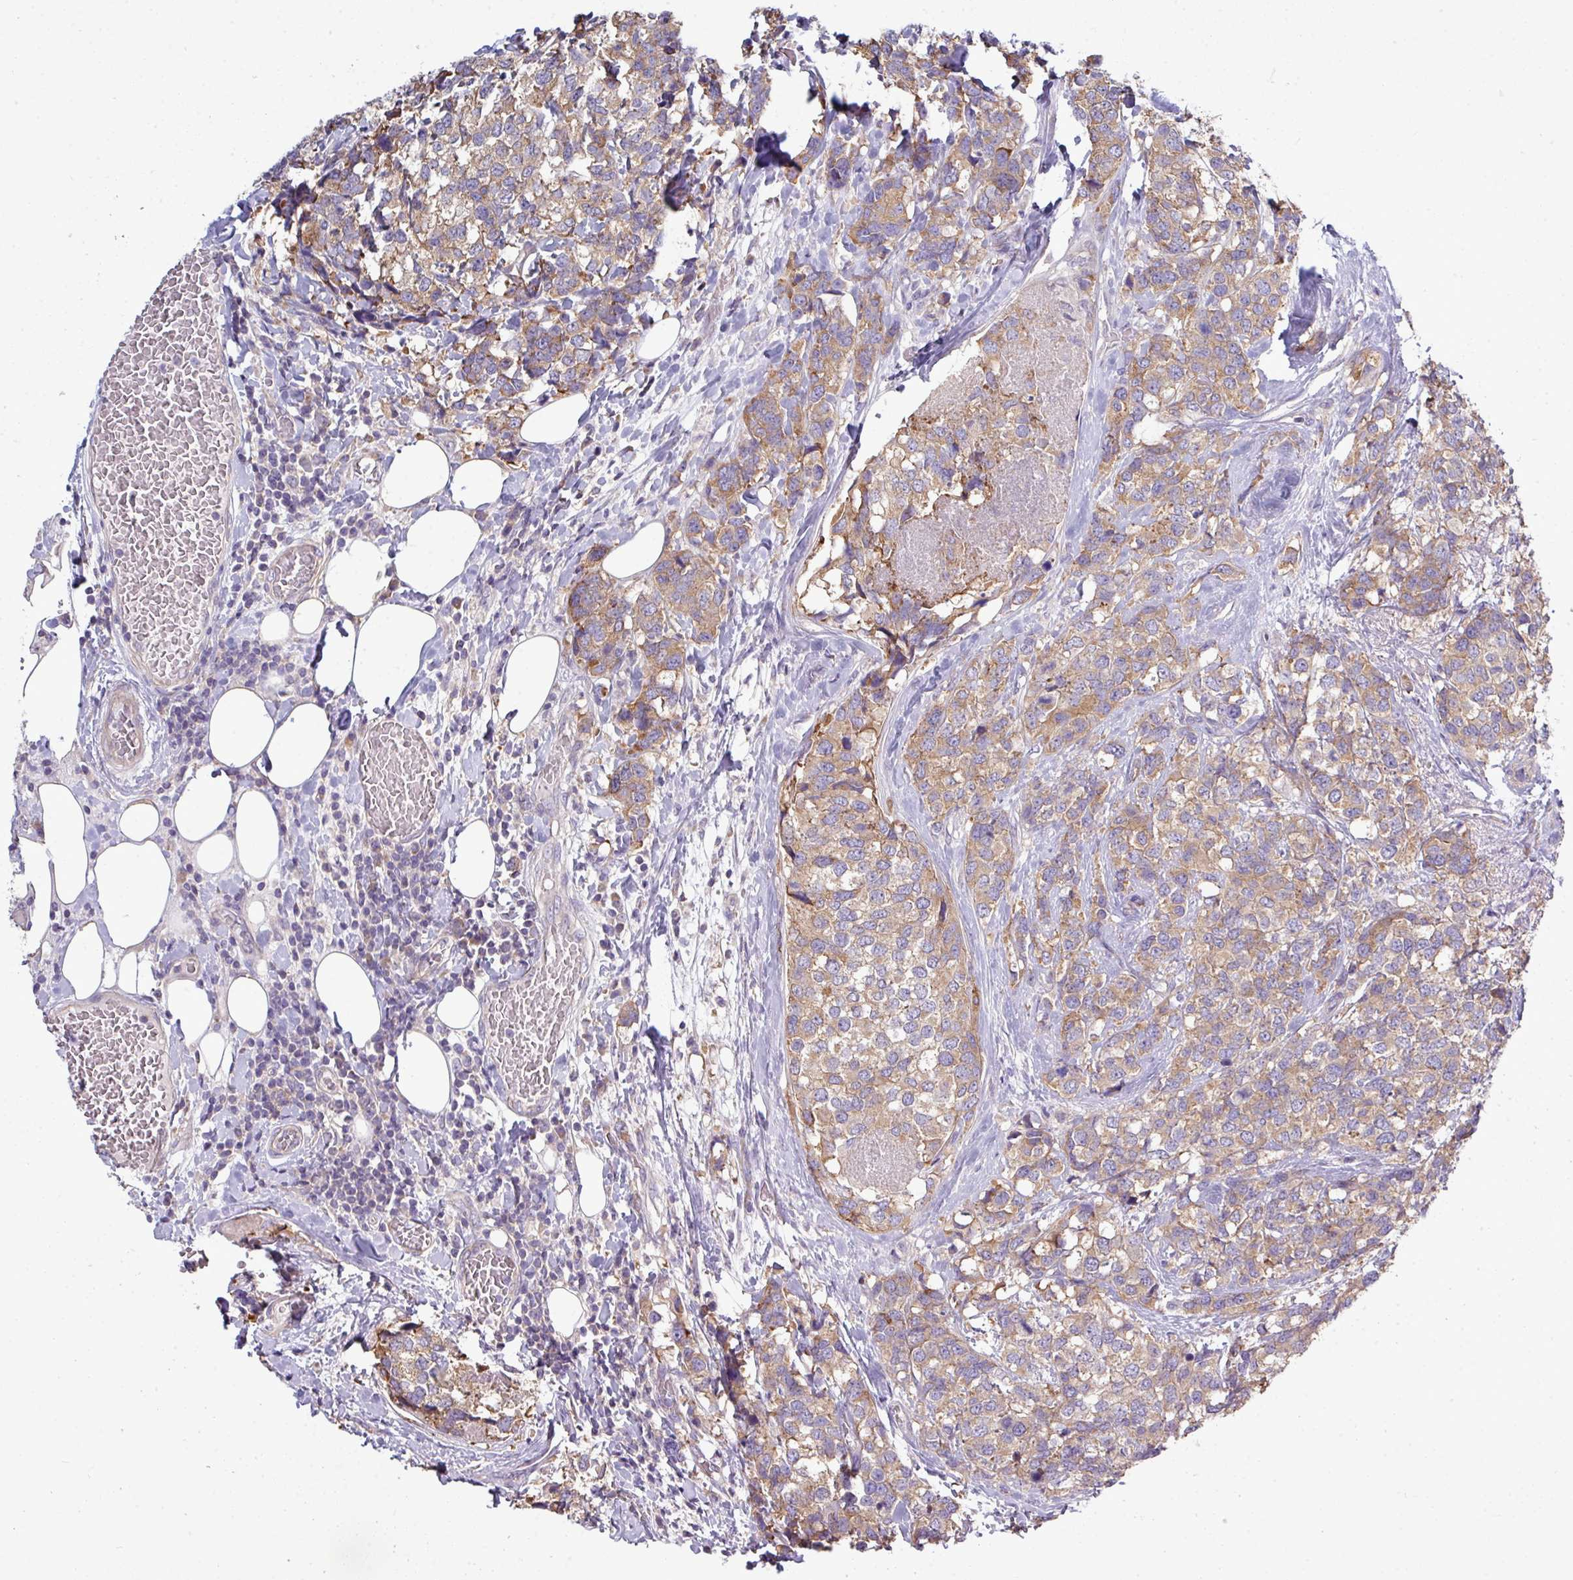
{"staining": {"intensity": "moderate", "quantity": ">75%", "location": "cytoplasmic/membranous"}, "tissue": "breast cancer", "cell_type": "Tumor cells", "image_type": "cancer", "snomed": [{"axis": "morphology", "description": "Lobular carcinoma"}, {"axis": "topography", "description": "Breast"}], "caption": "Breast cancer stained for a protein demonstrates moderate cytoplasmic/membranous positivity in tumor cells.", "gene": "AGAP5", "patient": {"sex": "female", "age": 59}}